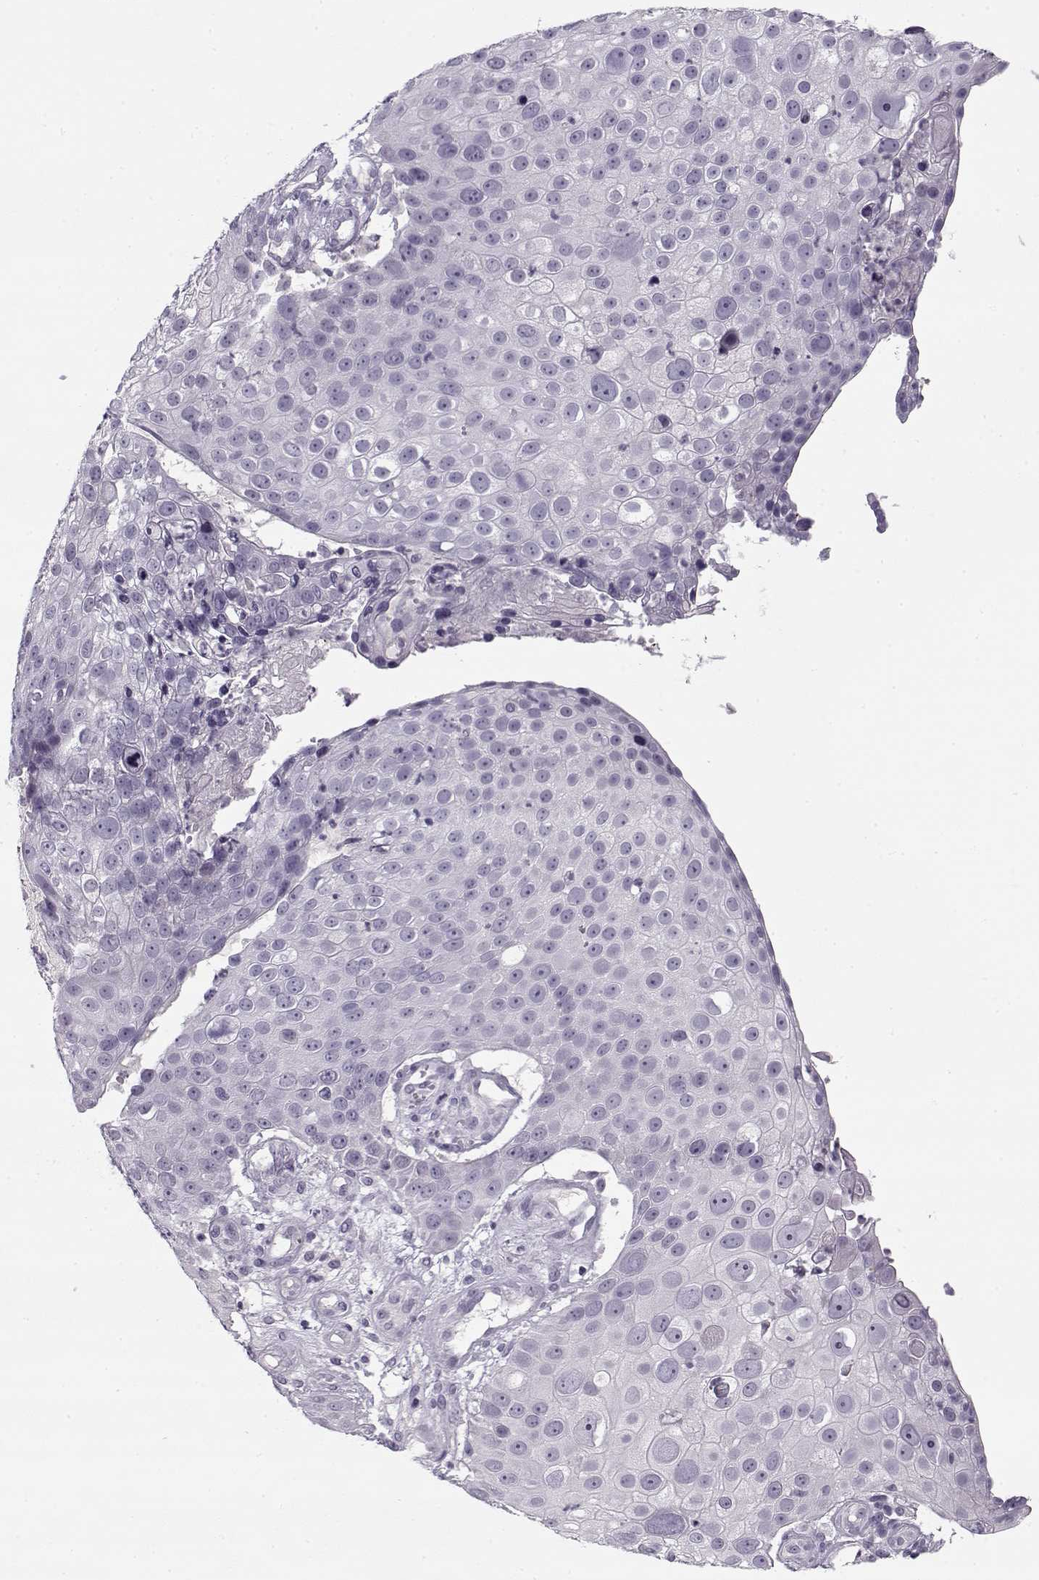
{"staining": {"intensity": "negative", "quantity": "none", "location": "none"}, "tissue": "skin cancer", "cell_type": "Tumor cells", "image_type": "cancer", "snomed": [{"axis": "morphology", "description": "Squamous cell carcinoma, NOS"}, {"axis": "topography", "description": "Skin"}], "caption": "Histopathology image shows no significant protein expression in tumor cells of skin squamous cell carcinoma.", "gene": "PNMT", "patient": {"sex": "male", "age": 71}}